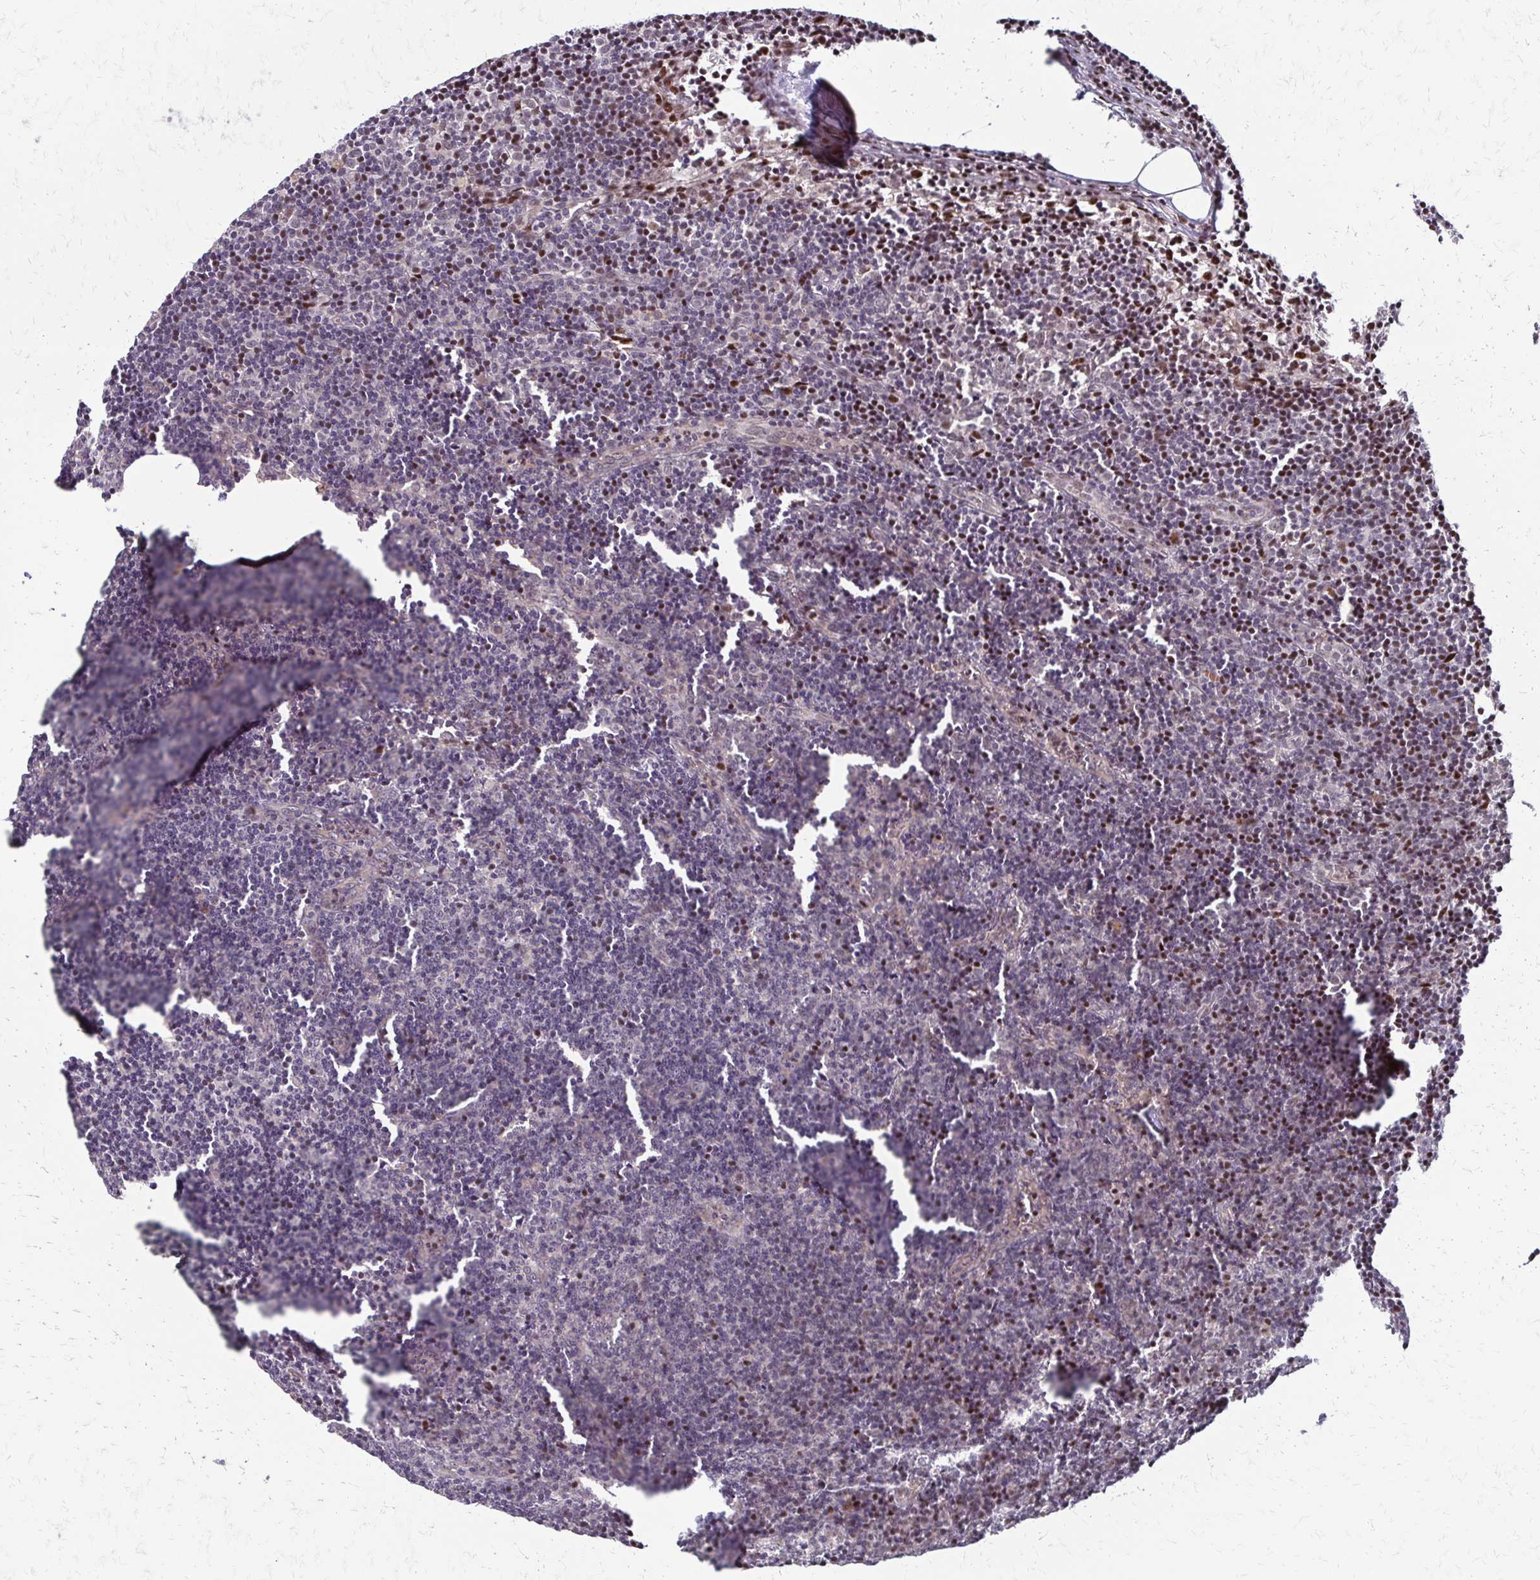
{"staining": {"intensity": "negative", "quantity": "none", "location": "none"}, "tissue": "lymph node", "cell_type": "Germinal center cells", "image_type": "normal", "snomed": [{"axis": "morphology", "description": "Normal tissue, NOS"}, {"axis": "topography", "description": "Lymph node"}], "caption": "The photomicrograph shows no significant staining in germinal center cells of lymph node. (IHC, brightfield microscopy, high magnification).", "gene": "TRIR", "patient": {"sex": "female", "age": 41}}